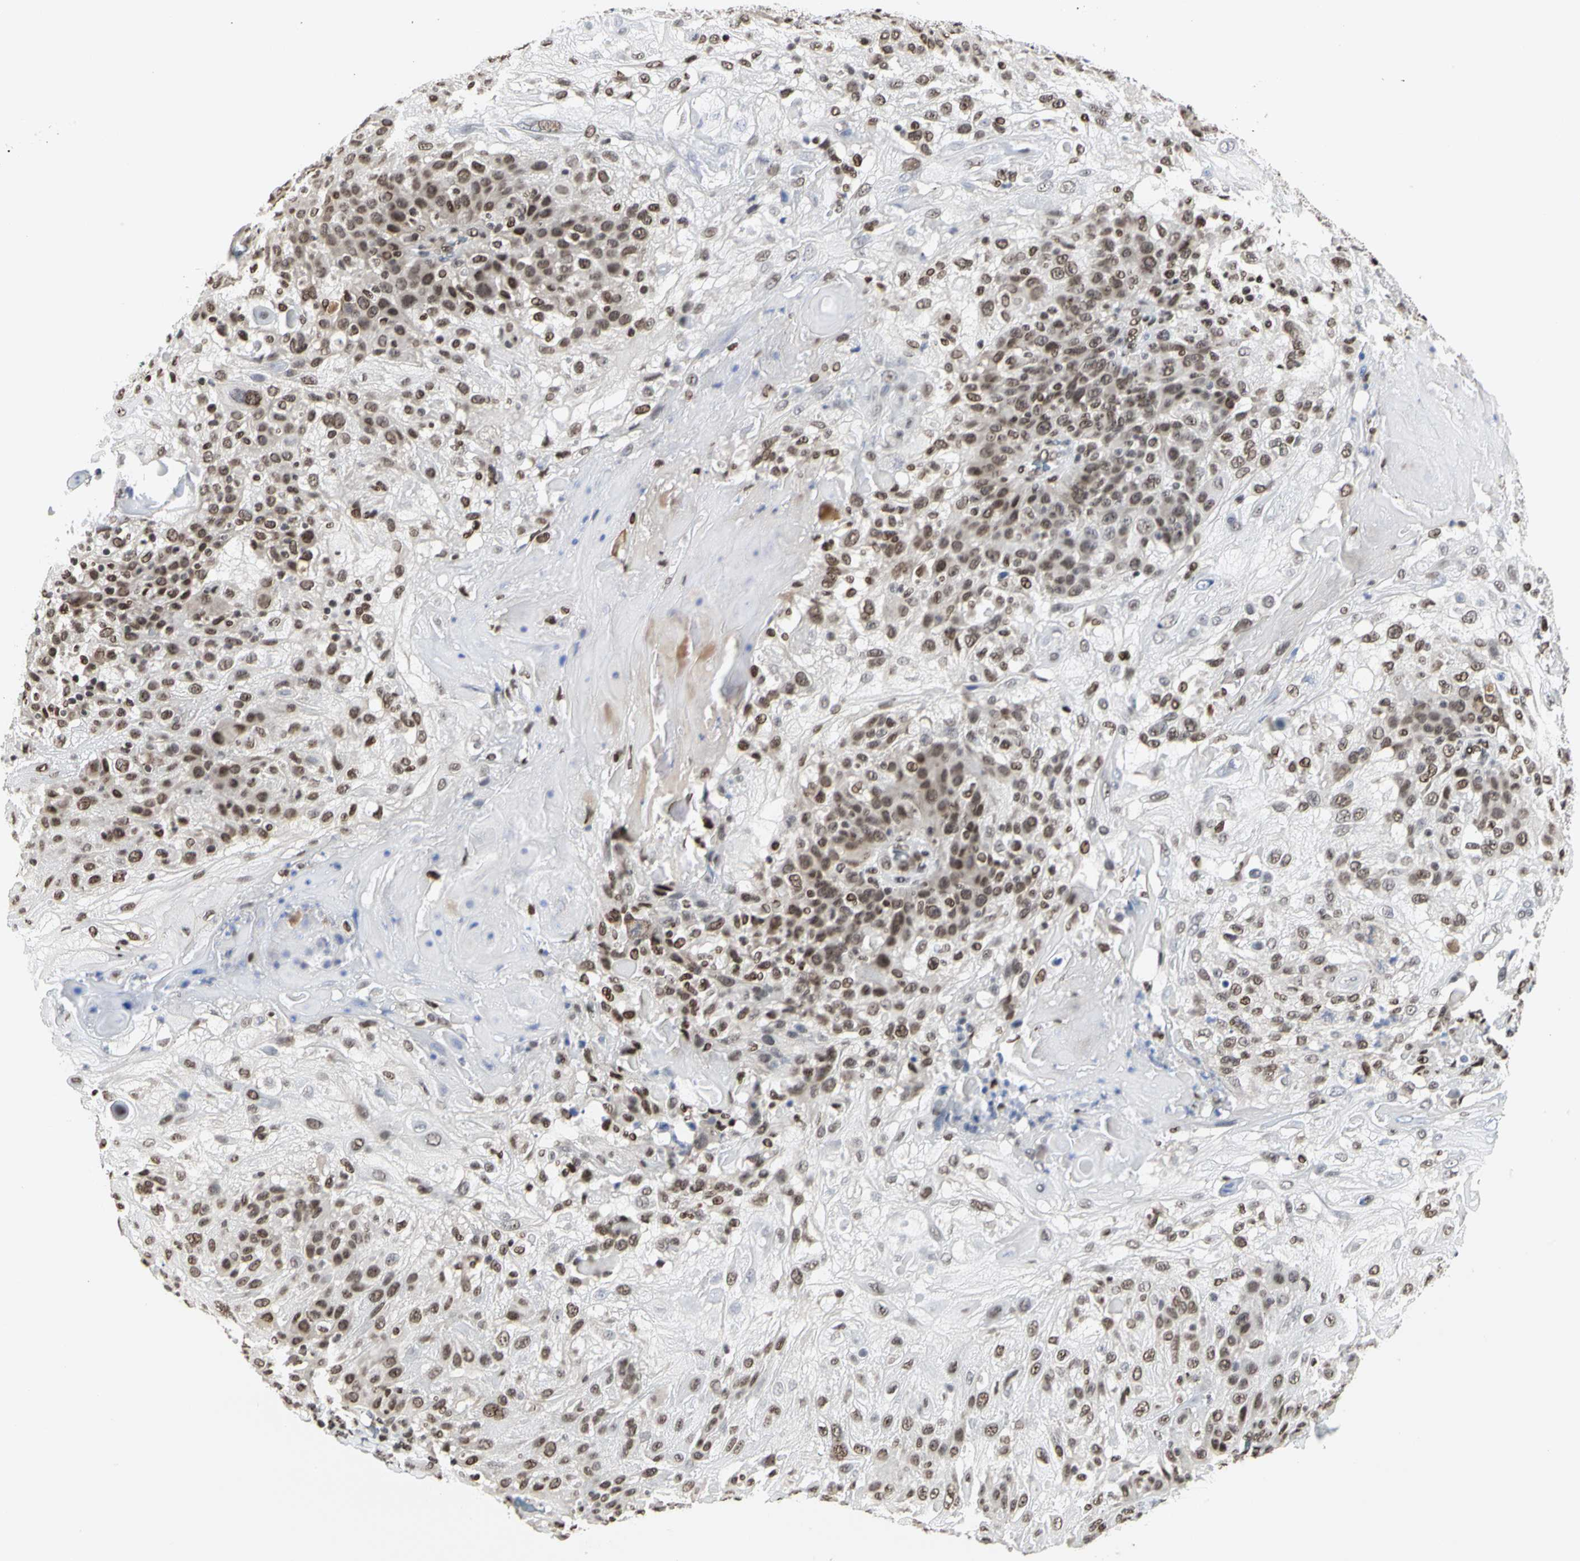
{"staining": {"intensity": "moderate", "quantity": ">75%", "location": "nuclear"}, "tissue": "skin cancer", "cell_type": "Tumor cells", "image_type": "cancer", "snomed": [{"axis": "morphology", "description": "Normal tissue, NOS"}, {"axis": "morphology", "description": "Squamous cell carcinoma, NOS"}, {"axis": "topography", "description": "Skin"}], "caption": "High-power microscopy captured an immunohistochemistry (IHC) photomicrograph of skin cancer, revealing moderate nuclear staining in approximately >75% of tumor cells.", "gene": "PRMT3", "patient": {"sex": "female", "age": 83}}